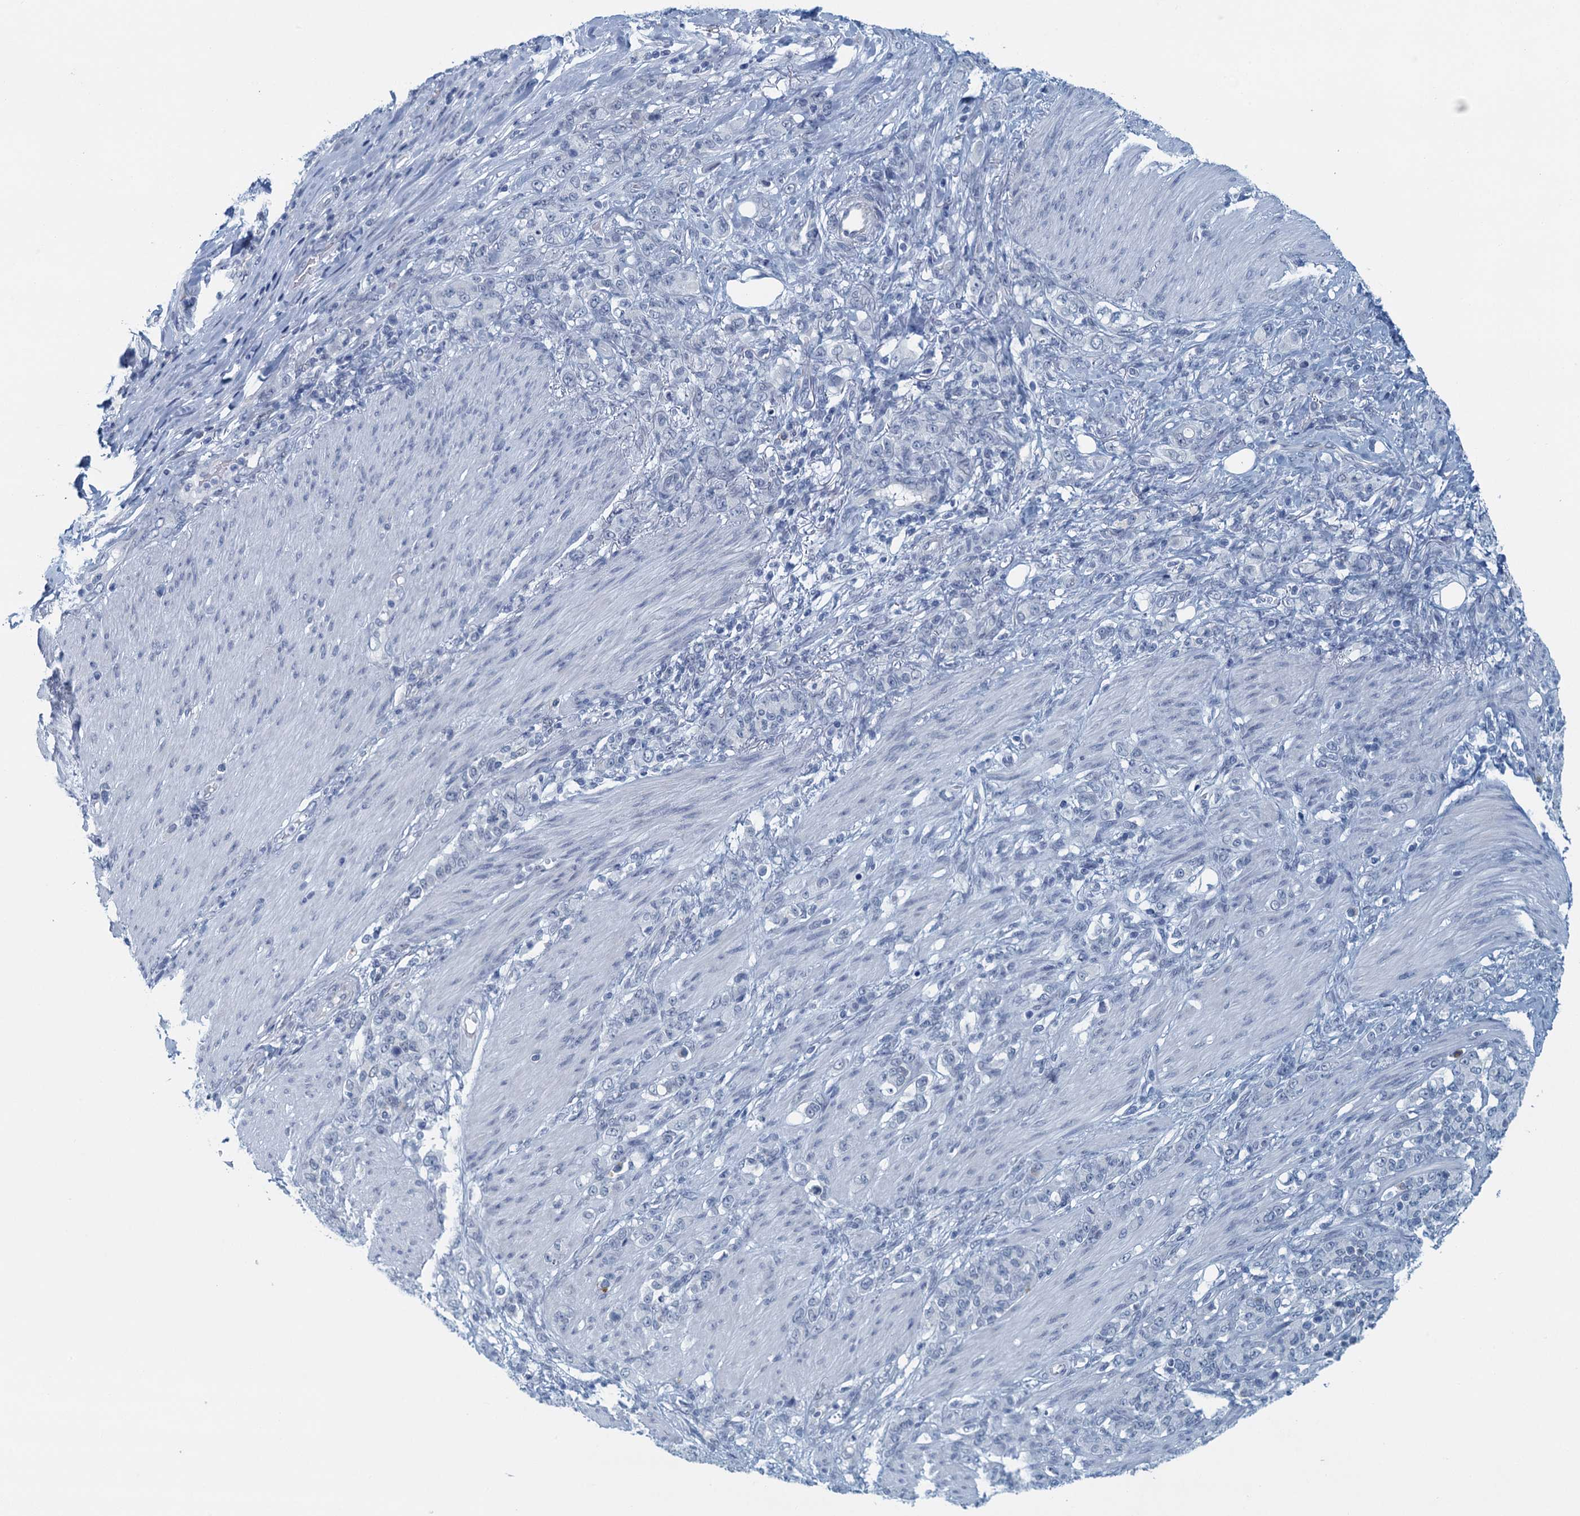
{"staining": {"intensity": "negative", "quantity": "none", "location": "none"}, "tissue": "stomach cancer", "cell_type": "Tumor cells", "image_type": "cancer", "snomed": [{"axis": "morphology", "description": "Adenocarcinoma, NOS"}, {"axis": "topography", "description": "Stomach"}], "caption": "Protein analysis of stomach adenocarcinoma demonstrates no significant staining in tumor cells.", "gene": "ENSG00000131152", "patient": {"sex": "female", "age": 79}}